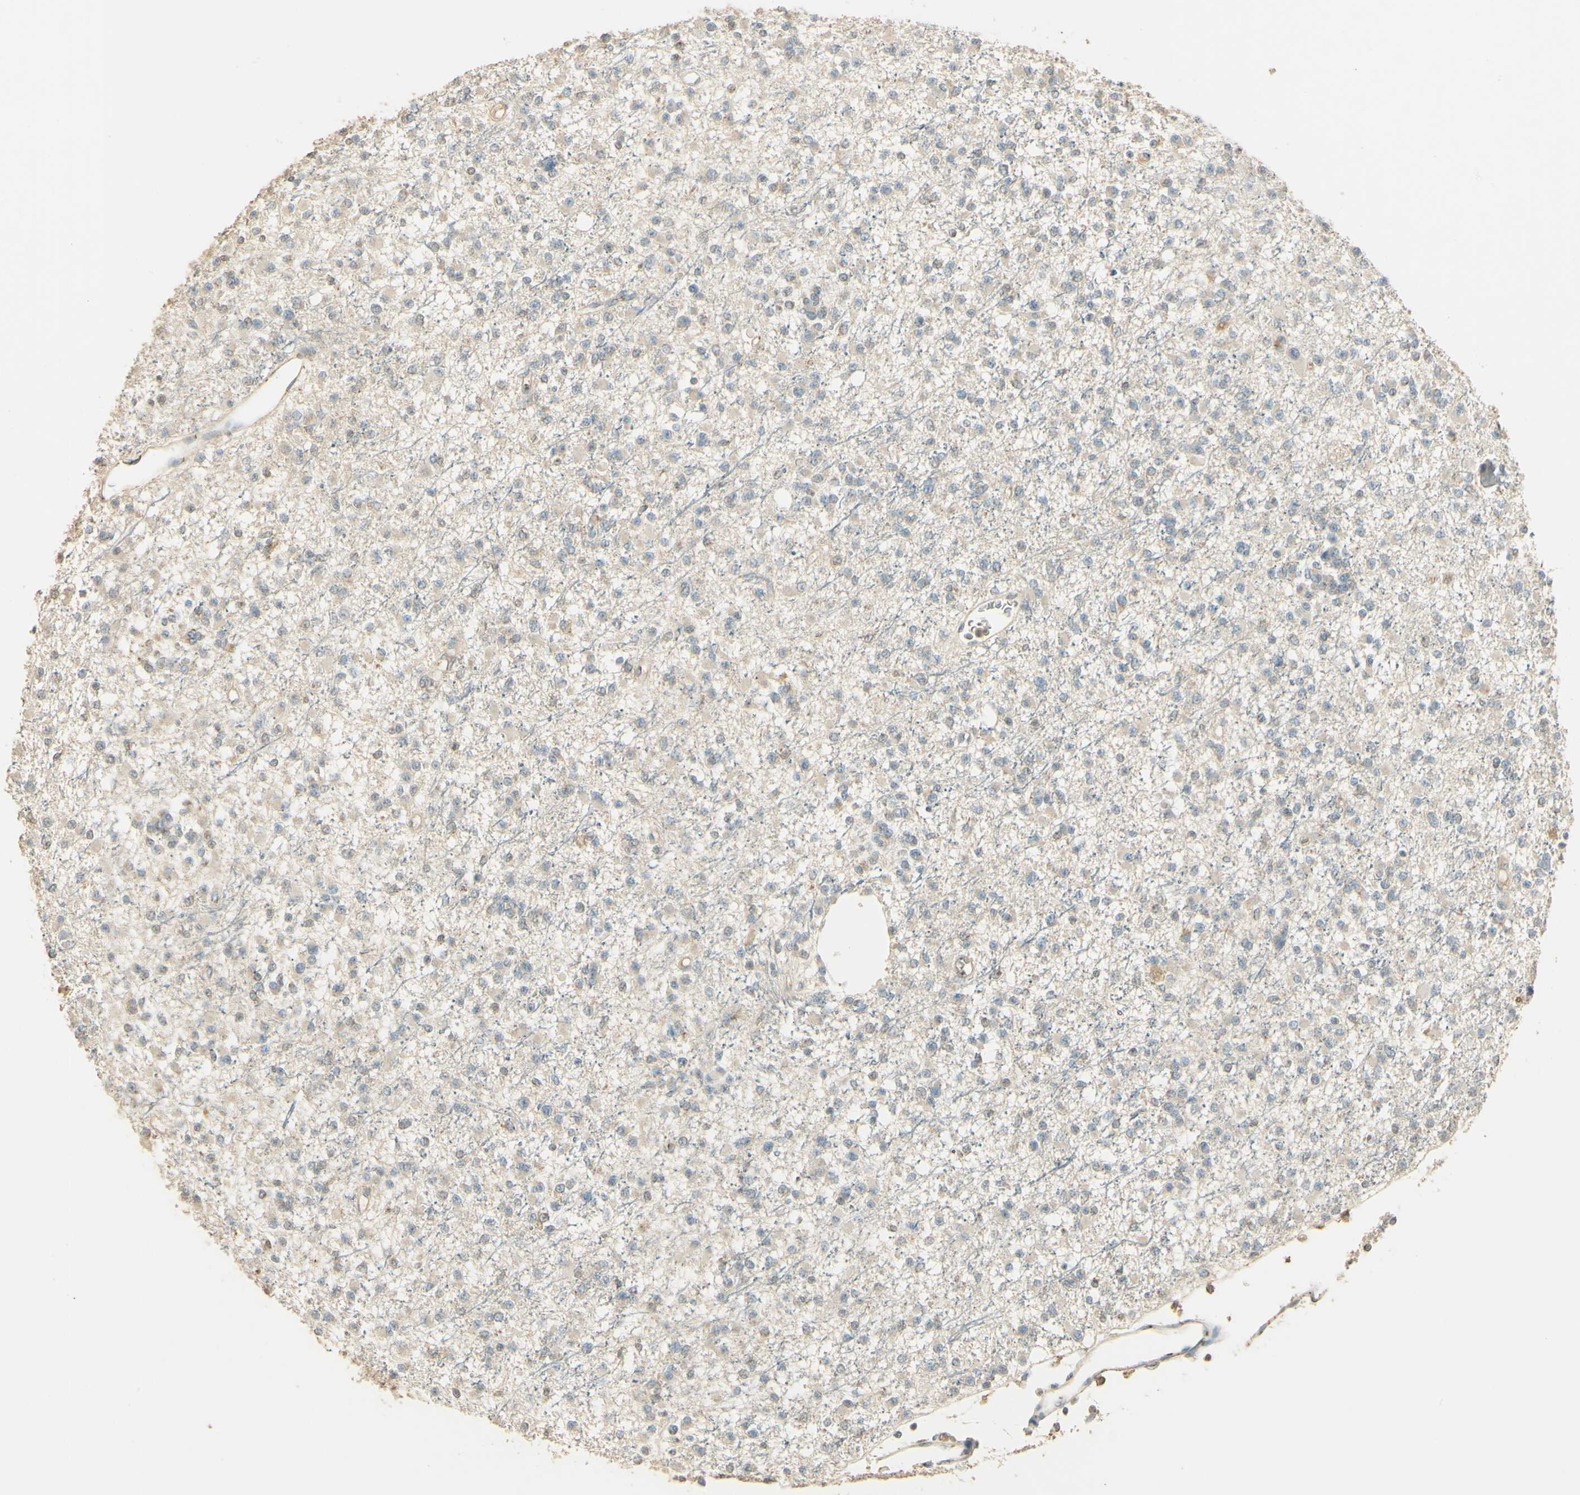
{"staining": {"intensity": "weak", "quantity": "<25%", "location": "cytoplasmic/membranous"}, "tissue": "glioma", "cell_type": "Tumor cells", "image_type": "cancer", "snomed": [{"axis": "morphology", "description": "Glioma, malignant, Low grade"}, {"axis": "topography", "description": "Brain"}], "caption": "IHC histopathology image of neoplastic tissue: human glioma stained with DAB exhibits no significant protein expression in tumor cells. (Brightfield microscopy of DAB immunohistochemistry at high magnification).", "gene": "UXS1", "patient": {"sex": "female", "age": 22}}